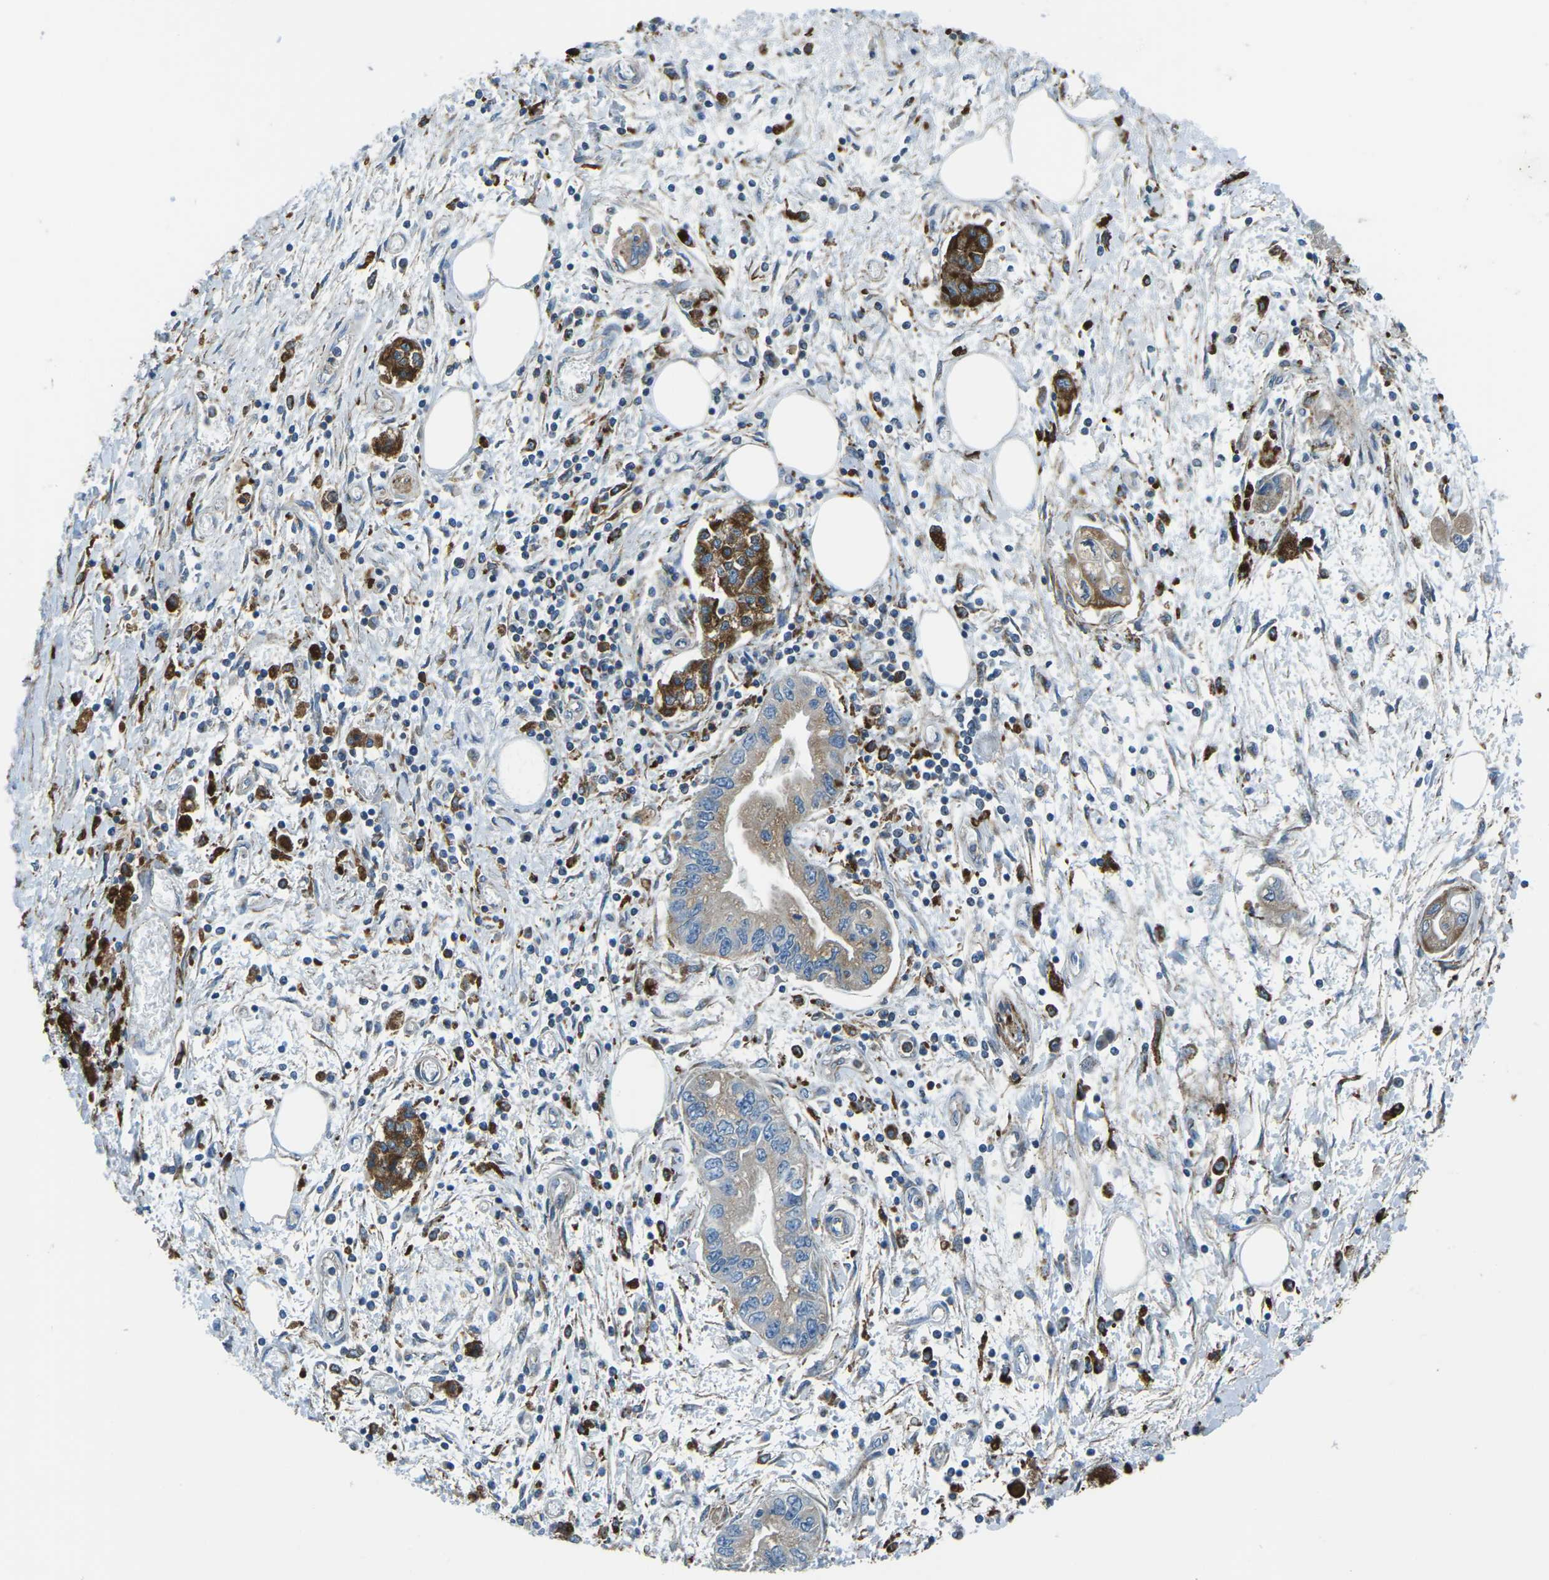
{"staining": {"intensity": "strong", "quantity": ">75%", "location": "cytoplasmic/membranous"}, "tissue": "pancreatic cancer", "cell_type": "Tumor cells", "image_type": "cancer", "snomed": [{"axis": "morphology", "description": "Adenocarcinoma, NOS"}, {"axis": "topography", "description": "Pancreas"}], "caption": "Tumor cells exhibit high levels of strong cytoplasmic/membranous staining in approximately >75% of cells in pancreatic adenocarcinoma.", "gene": "CDK17", "patient": {"sex": "male", "age": 56}}